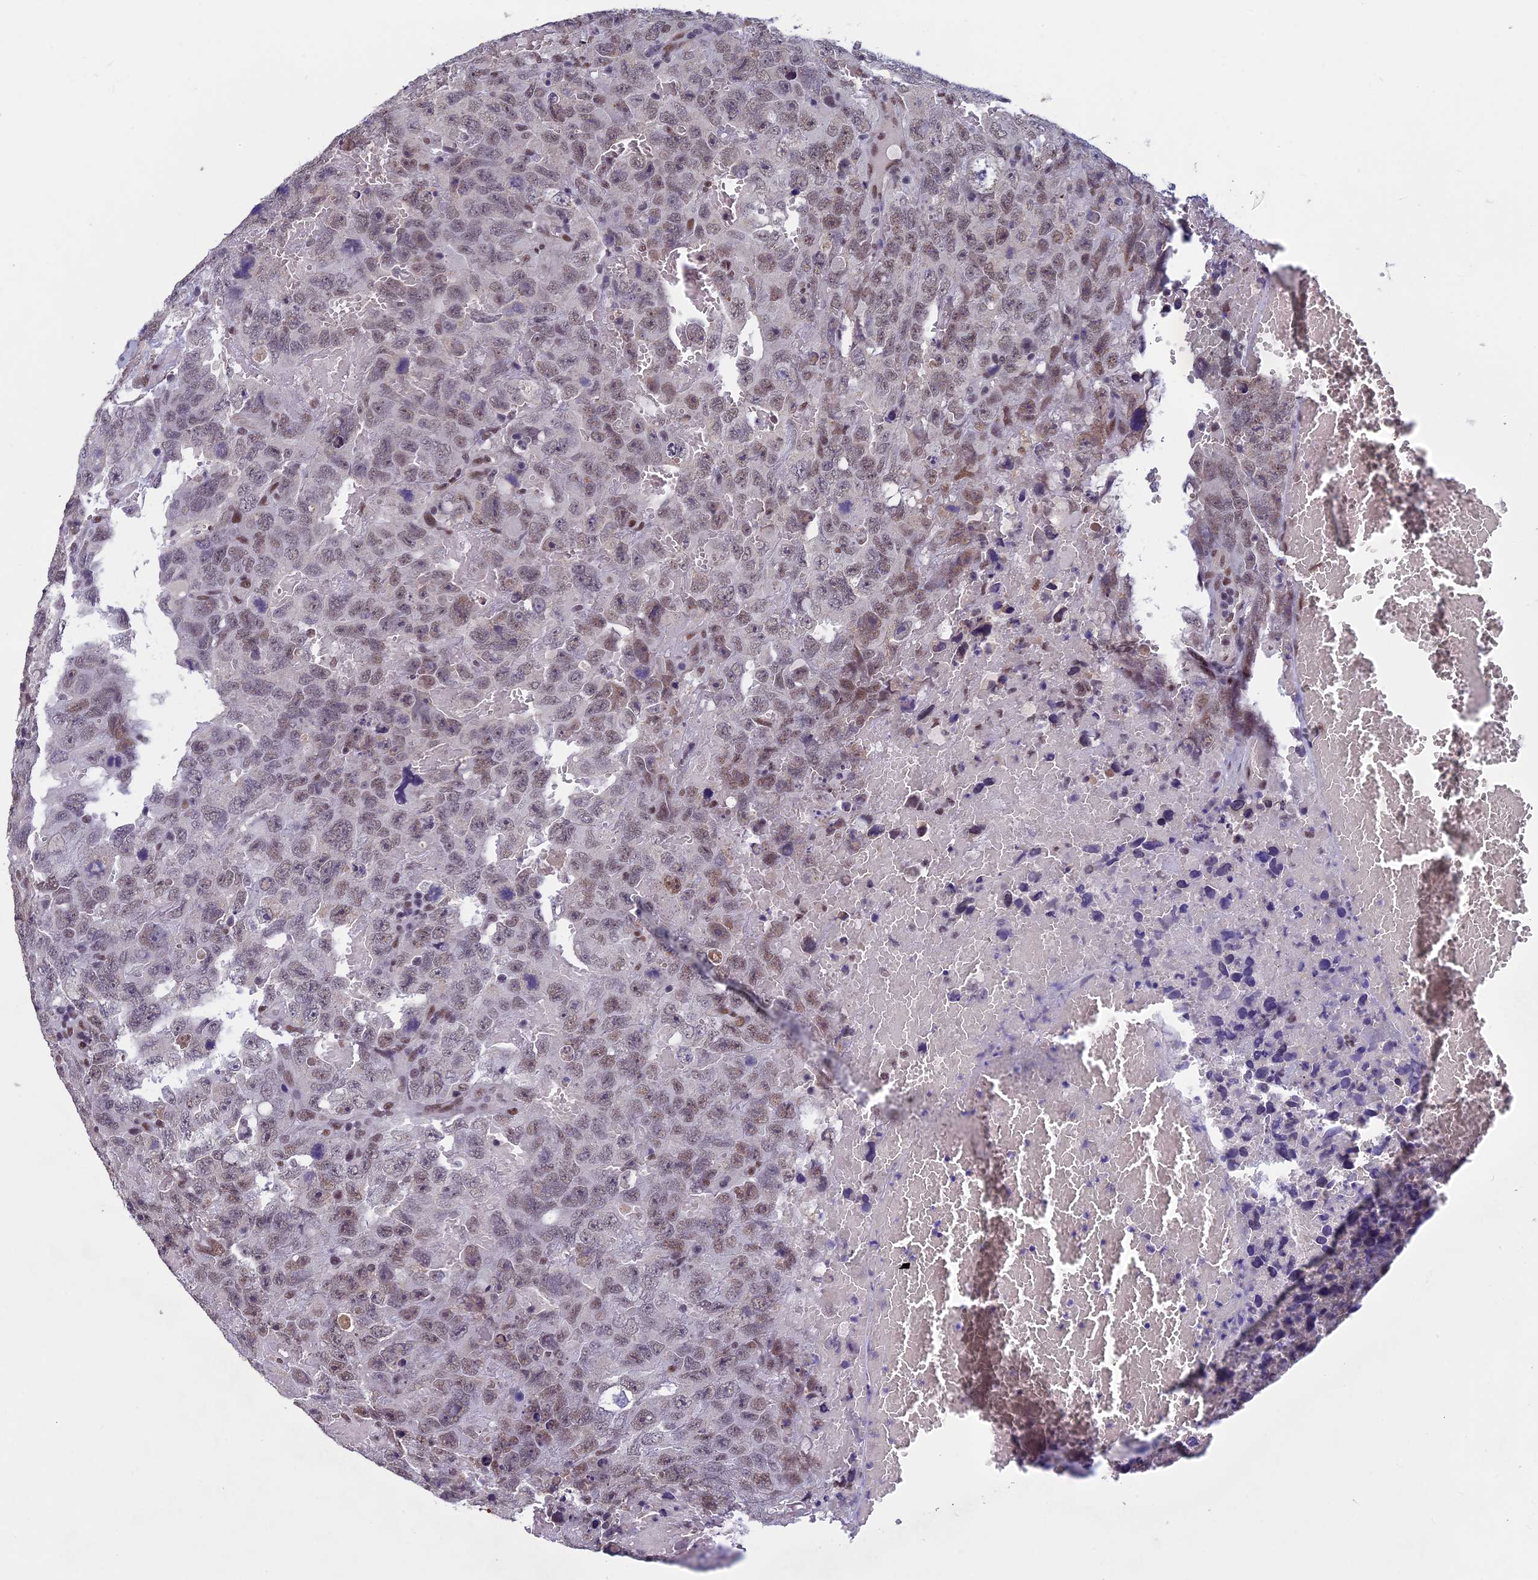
{"staining": {"intensity": "moderate", "quantity": "25%-75%", "location": "nuclear"}, "tissue": "testis cancer", "cell_type": "Tumor cells", "image_type": "cancer", "snomed": [{"axis": "morphology", "description": "Carcinoma, Embryonal, NOS"}, {"axis": "topography", "description": "Testis"}], "caption": "The histopathology image shows staining of testis cancer, revealing moderate nuclear protein expression (brown color) within tumor cells.", "gene": "RNF40", "patient": {"sex": "male", "age": 45}}